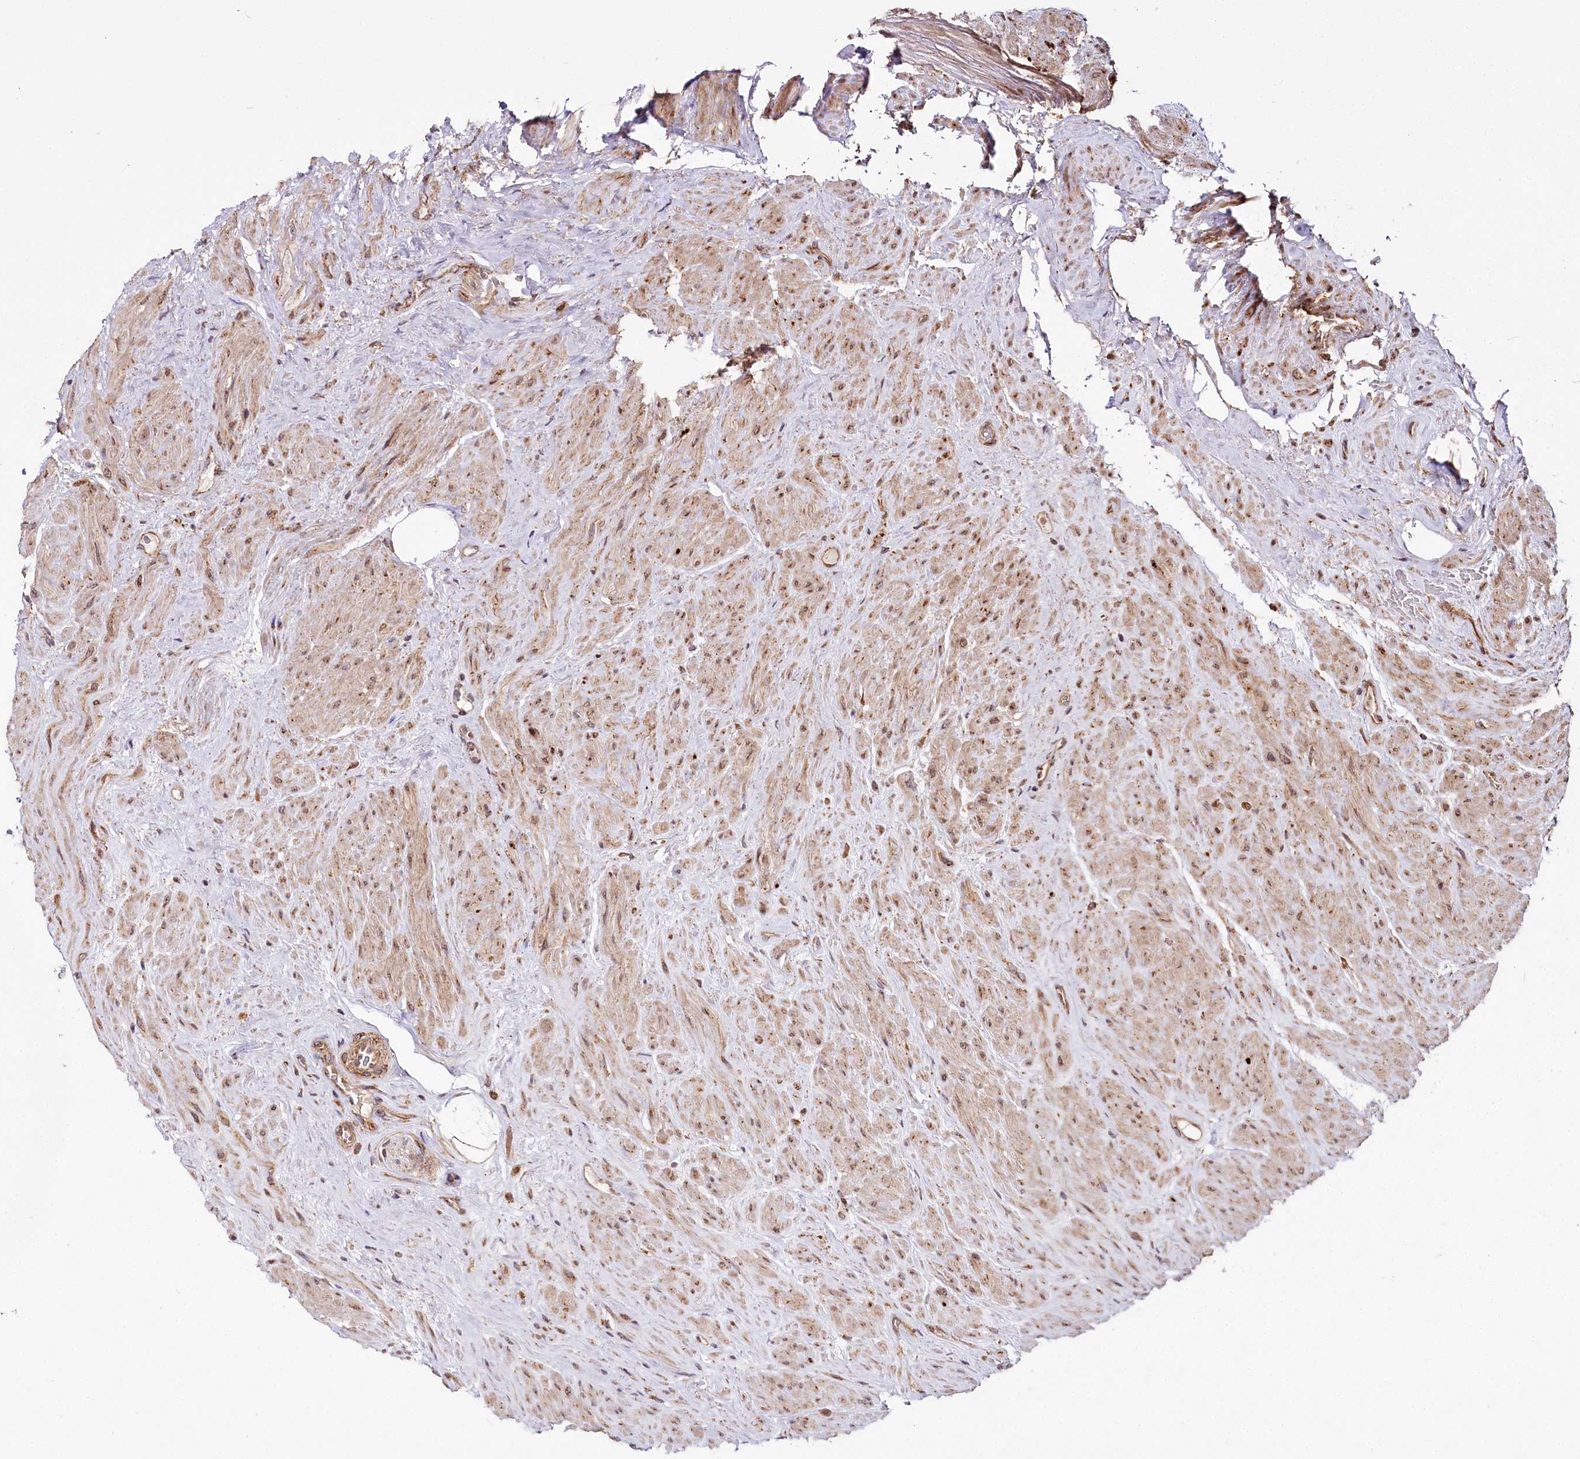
{"staining": {"intensity": "strong", "quantity": ">75%", "location": "cytoplasmic/membranous"}, "tissue": "prostate cancer", "cell_type": "Tumor cells", "image_type": "cancer", "snomed": [{"axis": "morphology", "description": "Adenocarcinoma, NOS"}, {"axis": "topography", "description": "Prostate"}], "caption": "This is an image of immunohistochemistry (IHC) staining of prostate cancer (adenocarcinoma), which shows strong expression in the cytoplasmic/membranous of tumor cells.", "gene": "RAB7A", "patient": {"sex": "male", "age": 79}}